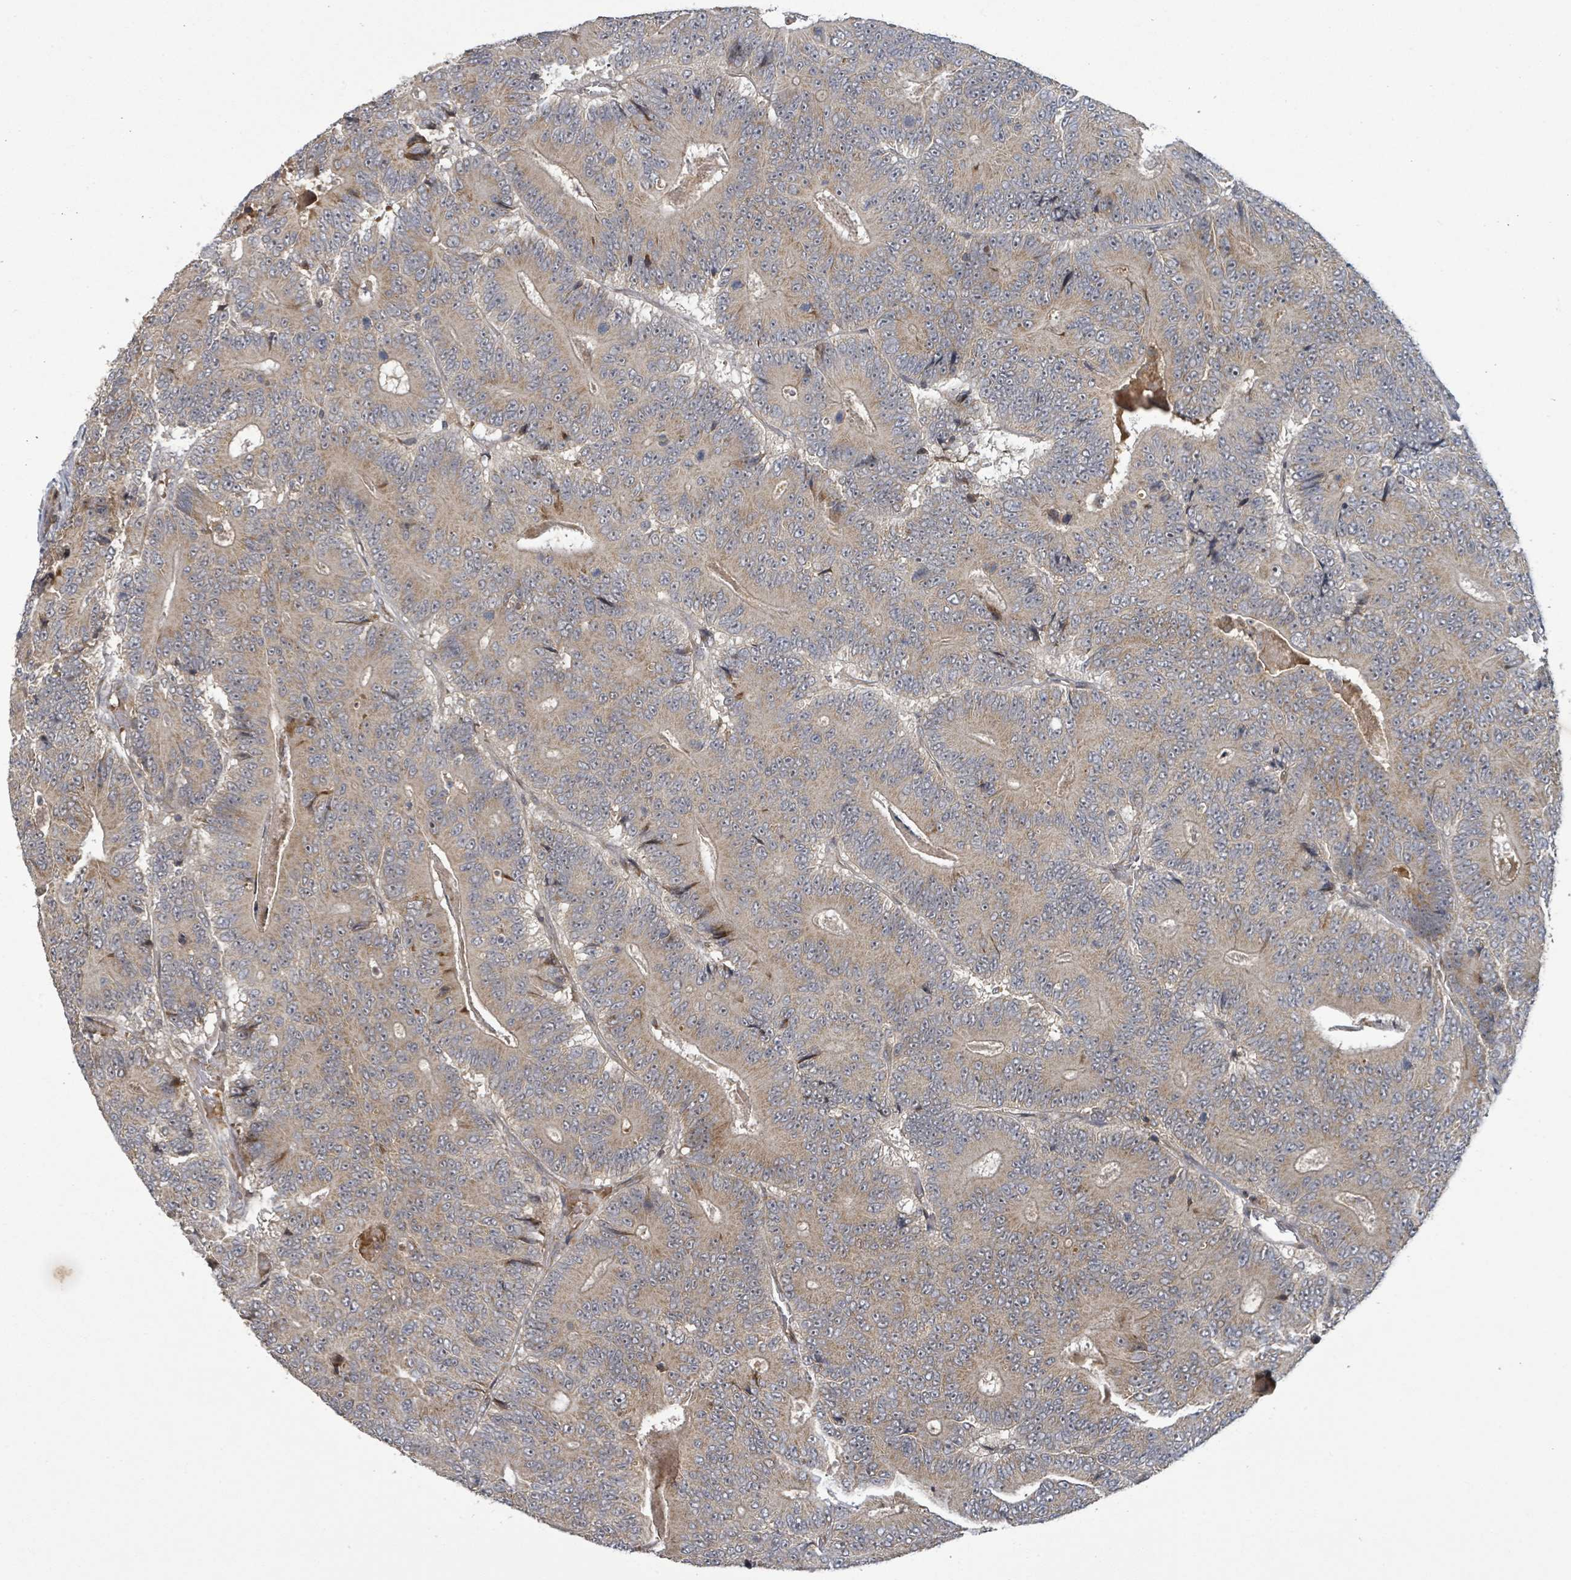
{"staining": {"intensity": "weak", "quantity": "25%-75%", "location": "cytoplasmic/membranous"}, "tissue": "colorectal cancer", "cell_type": "Tumor cells", "image_type": "cancer", "snomed": [{"axis": "morphology", "description": "Adenocarcinoma, NOS"}, {"axis": "topography", "description": "Colon"}], "caption": "Immunohistochemistry (IHC) micrograph of human colorectal adenocarcinoma stained for a protein (brown), which demonstrates low levels of weak cytoplasmic/membranous positivity in about 25%-75% of tumor cells.", "gene": "ITGA11", "patient": {"sex": "male", "age": 83}}